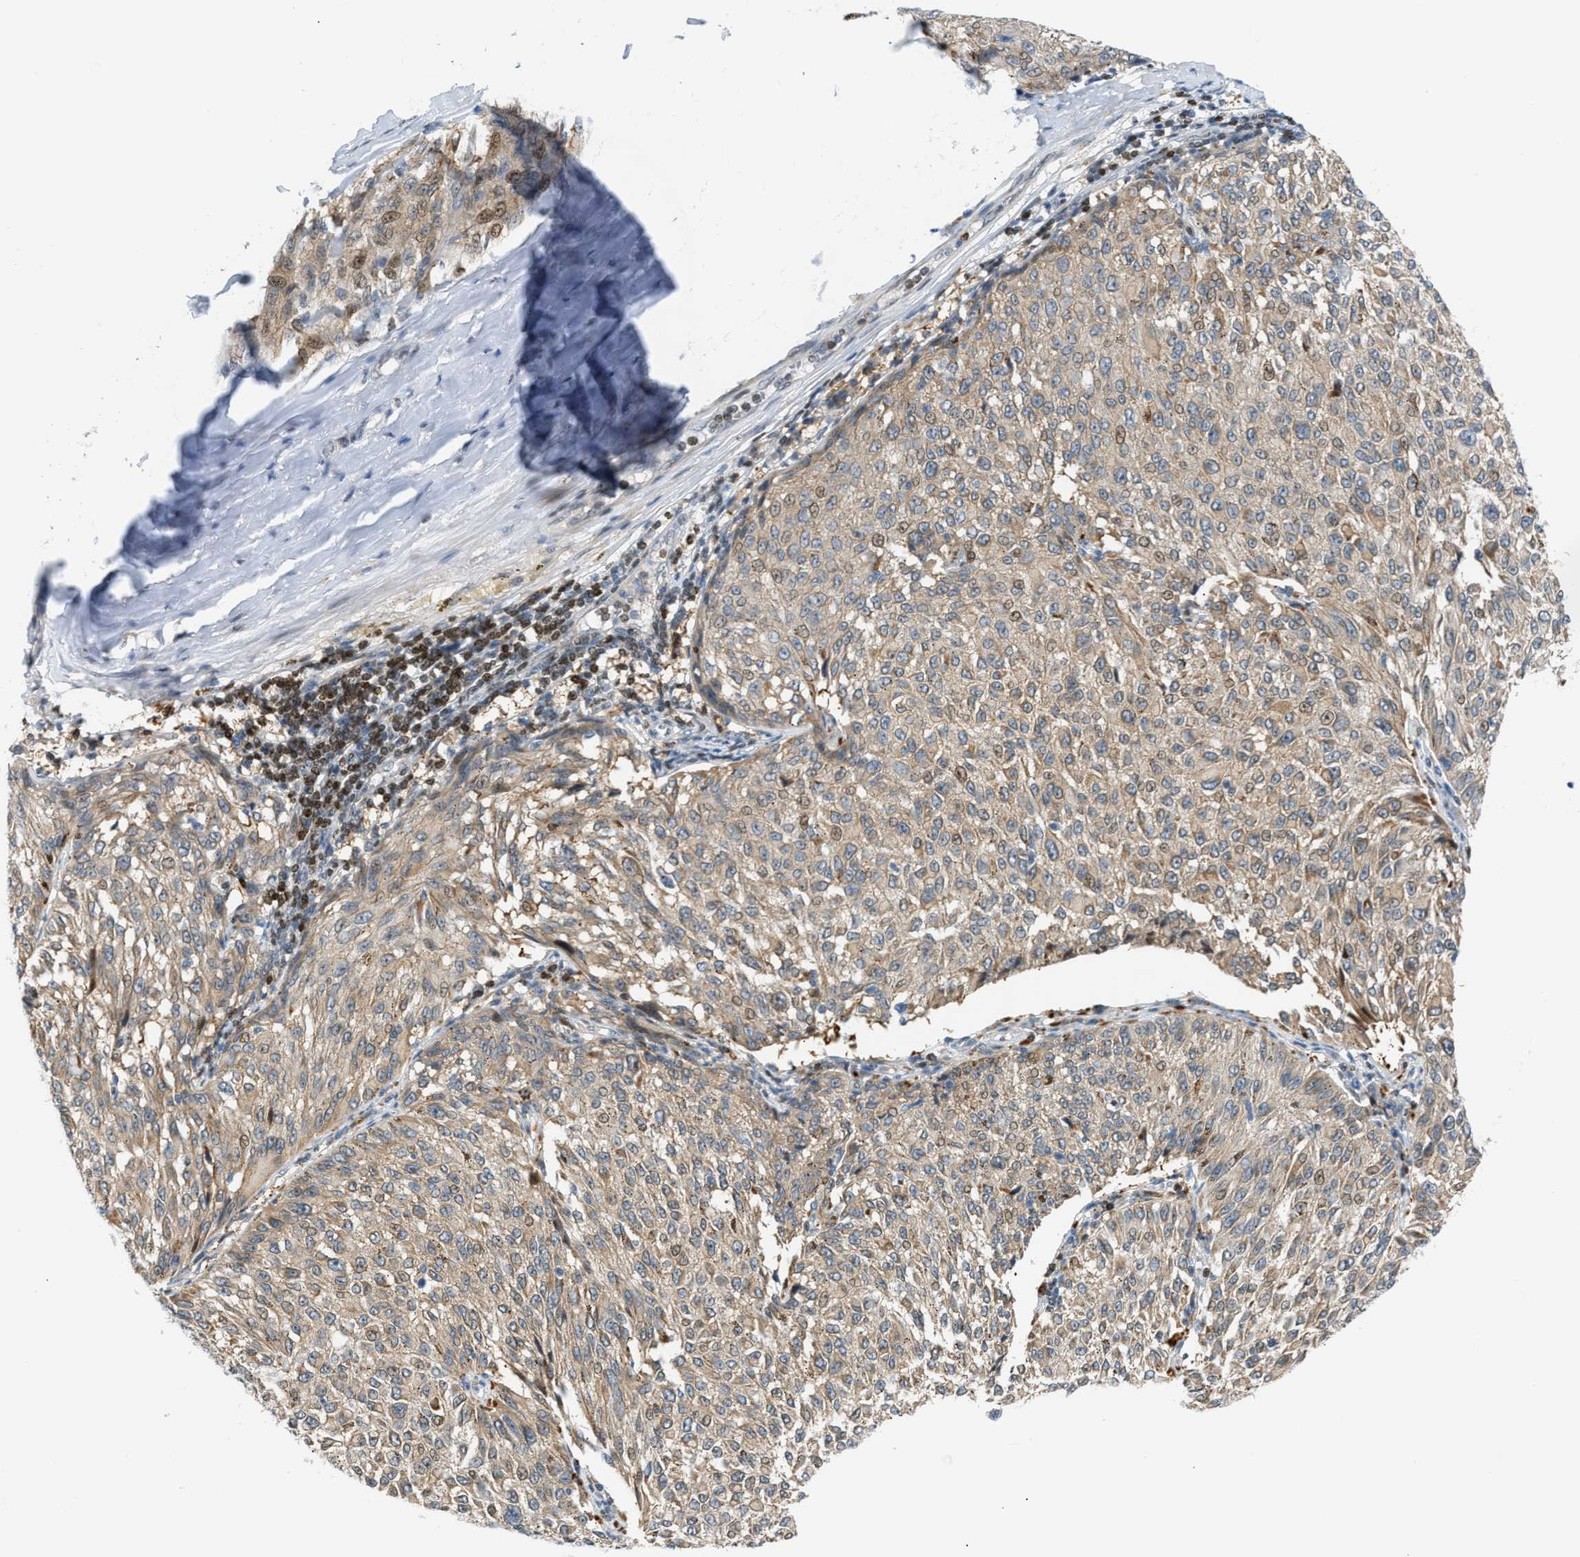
{"staining": {"intensity": "weak", "quantity": ">75%", "location": "cytoplasmic/membranous"}, "tissue": "melanoma", "cell_type": "Tumor cells", "image_type": "cancer", "snomed": [{"axis": "morphology", "description": "Malignant melanoma, NOS"}, {"axis": "topography", "description": "Skin"}], "caption": "Approximately >75% of tumor cells in melanoma show weak cytoplasmic/membranous protein expression as visualized by brown immunohistochemical staining.", "gene": "NPS", "patient": {"sex": "female", "age": 72}}